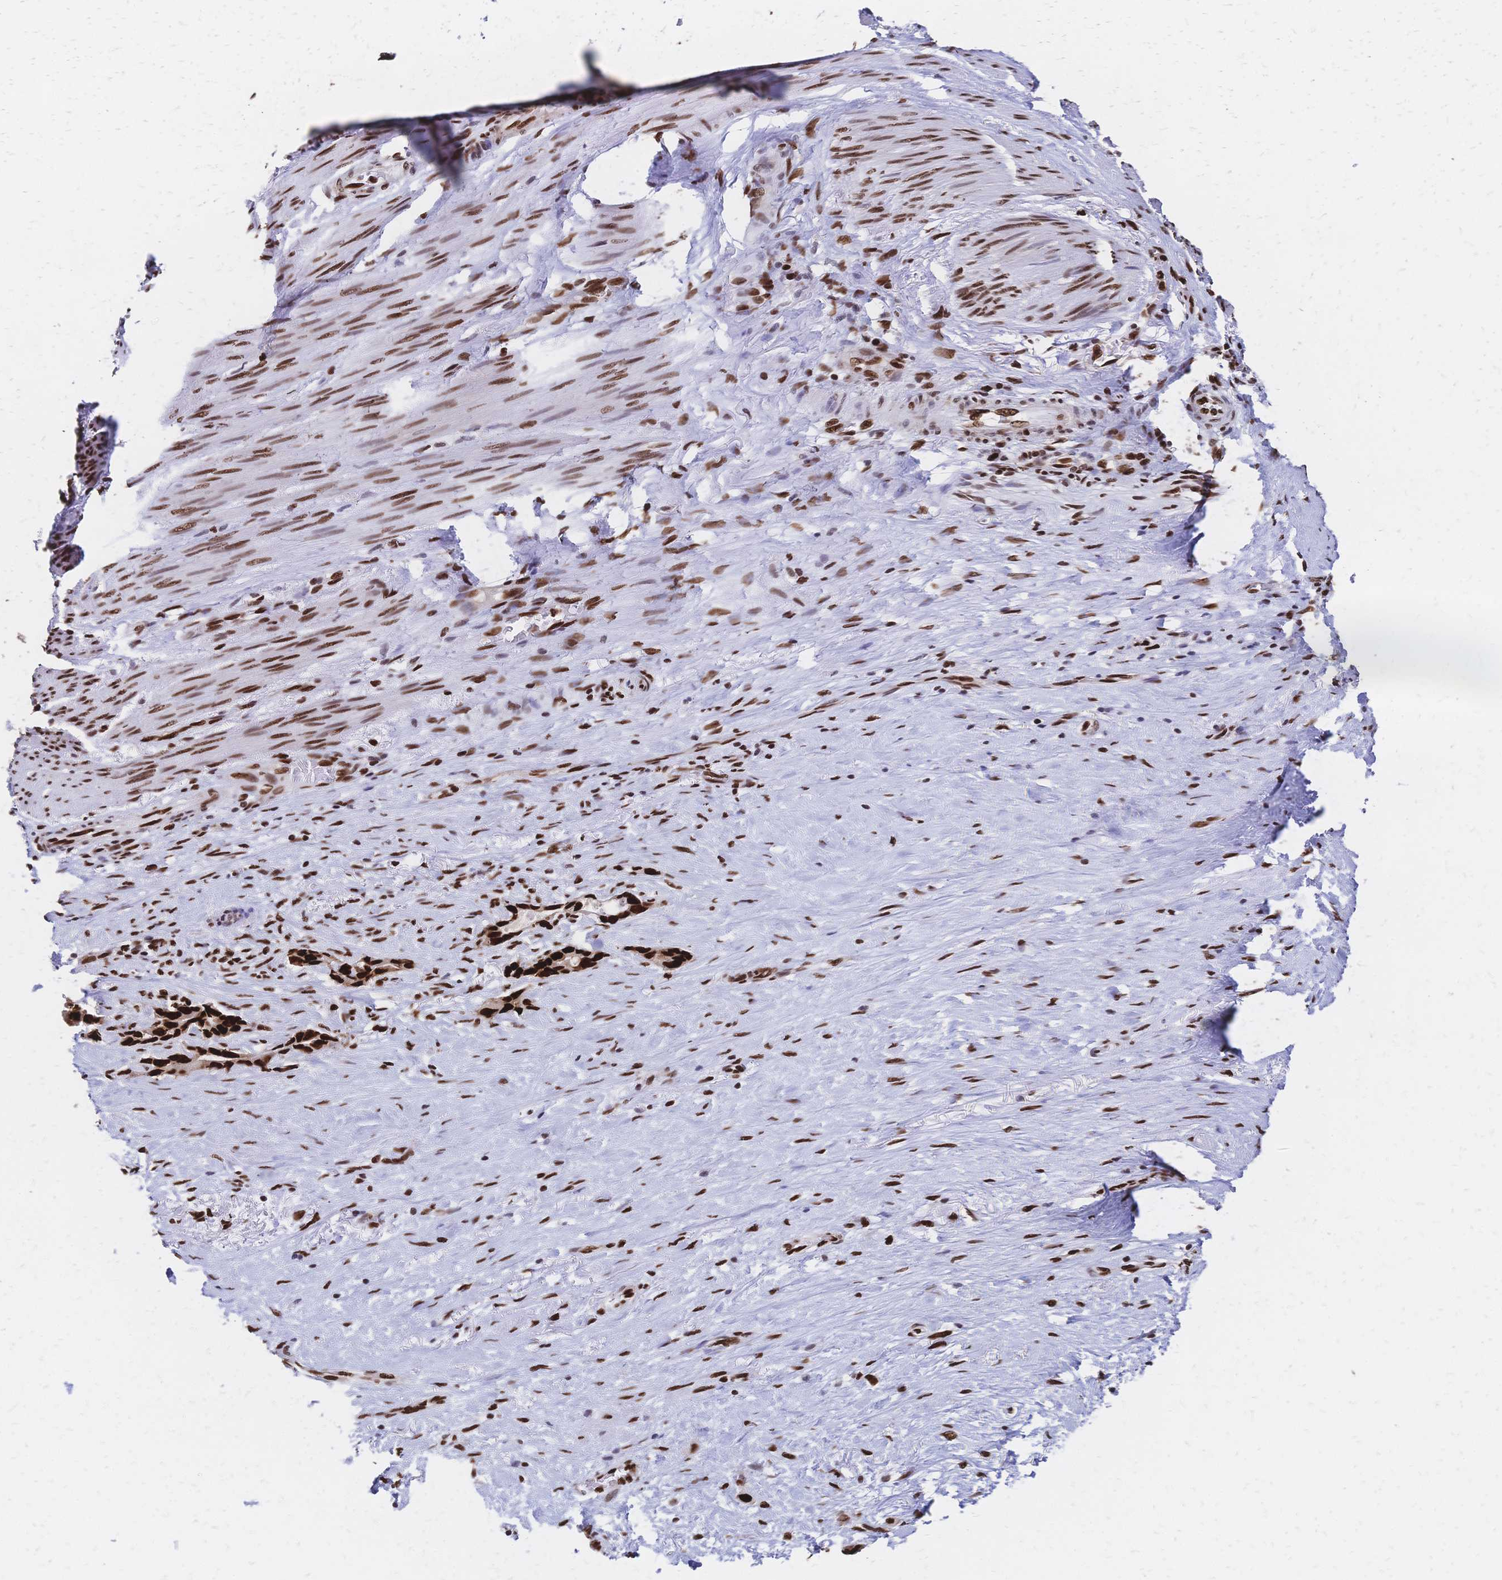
{"staining": {"intensity": "strong", "quantity": ">75%", "location": "nuclear"}, "tissue": "stomach cancer", "cell_type": "Tumor cells", "image_type": "cancer", "snomed": [{"axis": "morphology", "description": "Normal tissue, NOS"}, {"axis": "morphology", "description": "Adenocarcinoma, NOS"}, {"axis": "topography", "description": "Esophagus"}, {"axis": "topography", "description": "Stomach, upper"}], "caption": "Immunohistochemical staining of adenocarcinoma (stomach) demonstrates high levels of strong nuclear protein expression in about >75% of tumor cells.", "gene": "HDGF", "patient": {"sex": "male", "age": 62}}